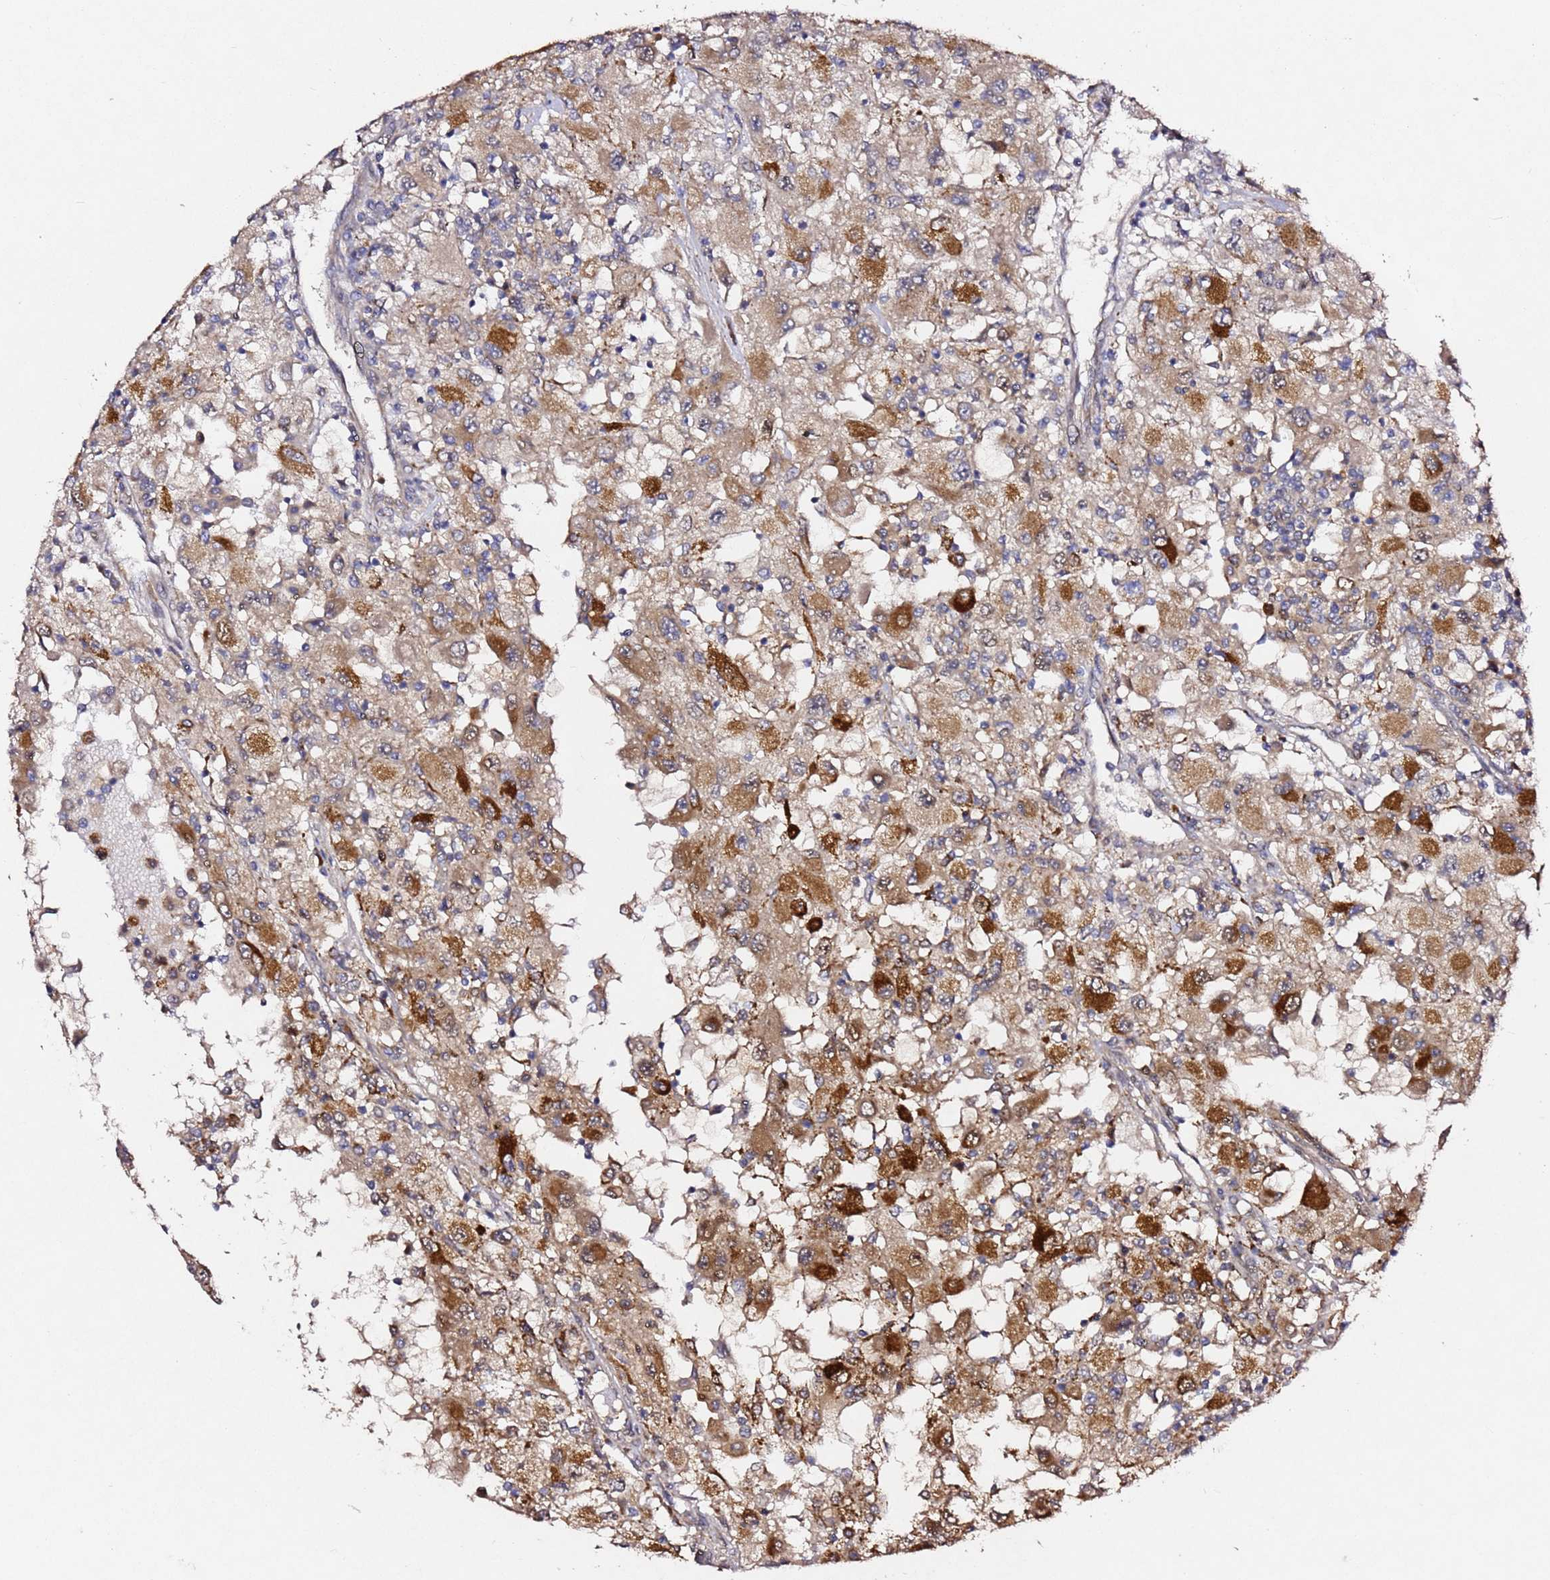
{"staining": {"intensity": "strong", "quantity": "25%-75%", "location": "cytoplasmic/membranous"}, "tissue": "renal cancer", "cell_type": "Tumor cells", "image_type": "cancer", "snomed": [{"axis": "morphology", "description": "Adenocarcinoma, NOS"}, {"axis": "topography", "description": "Kidney"}], "caption": "Protein expression by immunohistochemistry (IHC) demonstrates strong cytoplasmic/membranous positivity in about 25%-75% of tumor cells in renal adenocarcinoma.", "gene": "ALG11", "patient": {"sex": "female", "age": 67}}